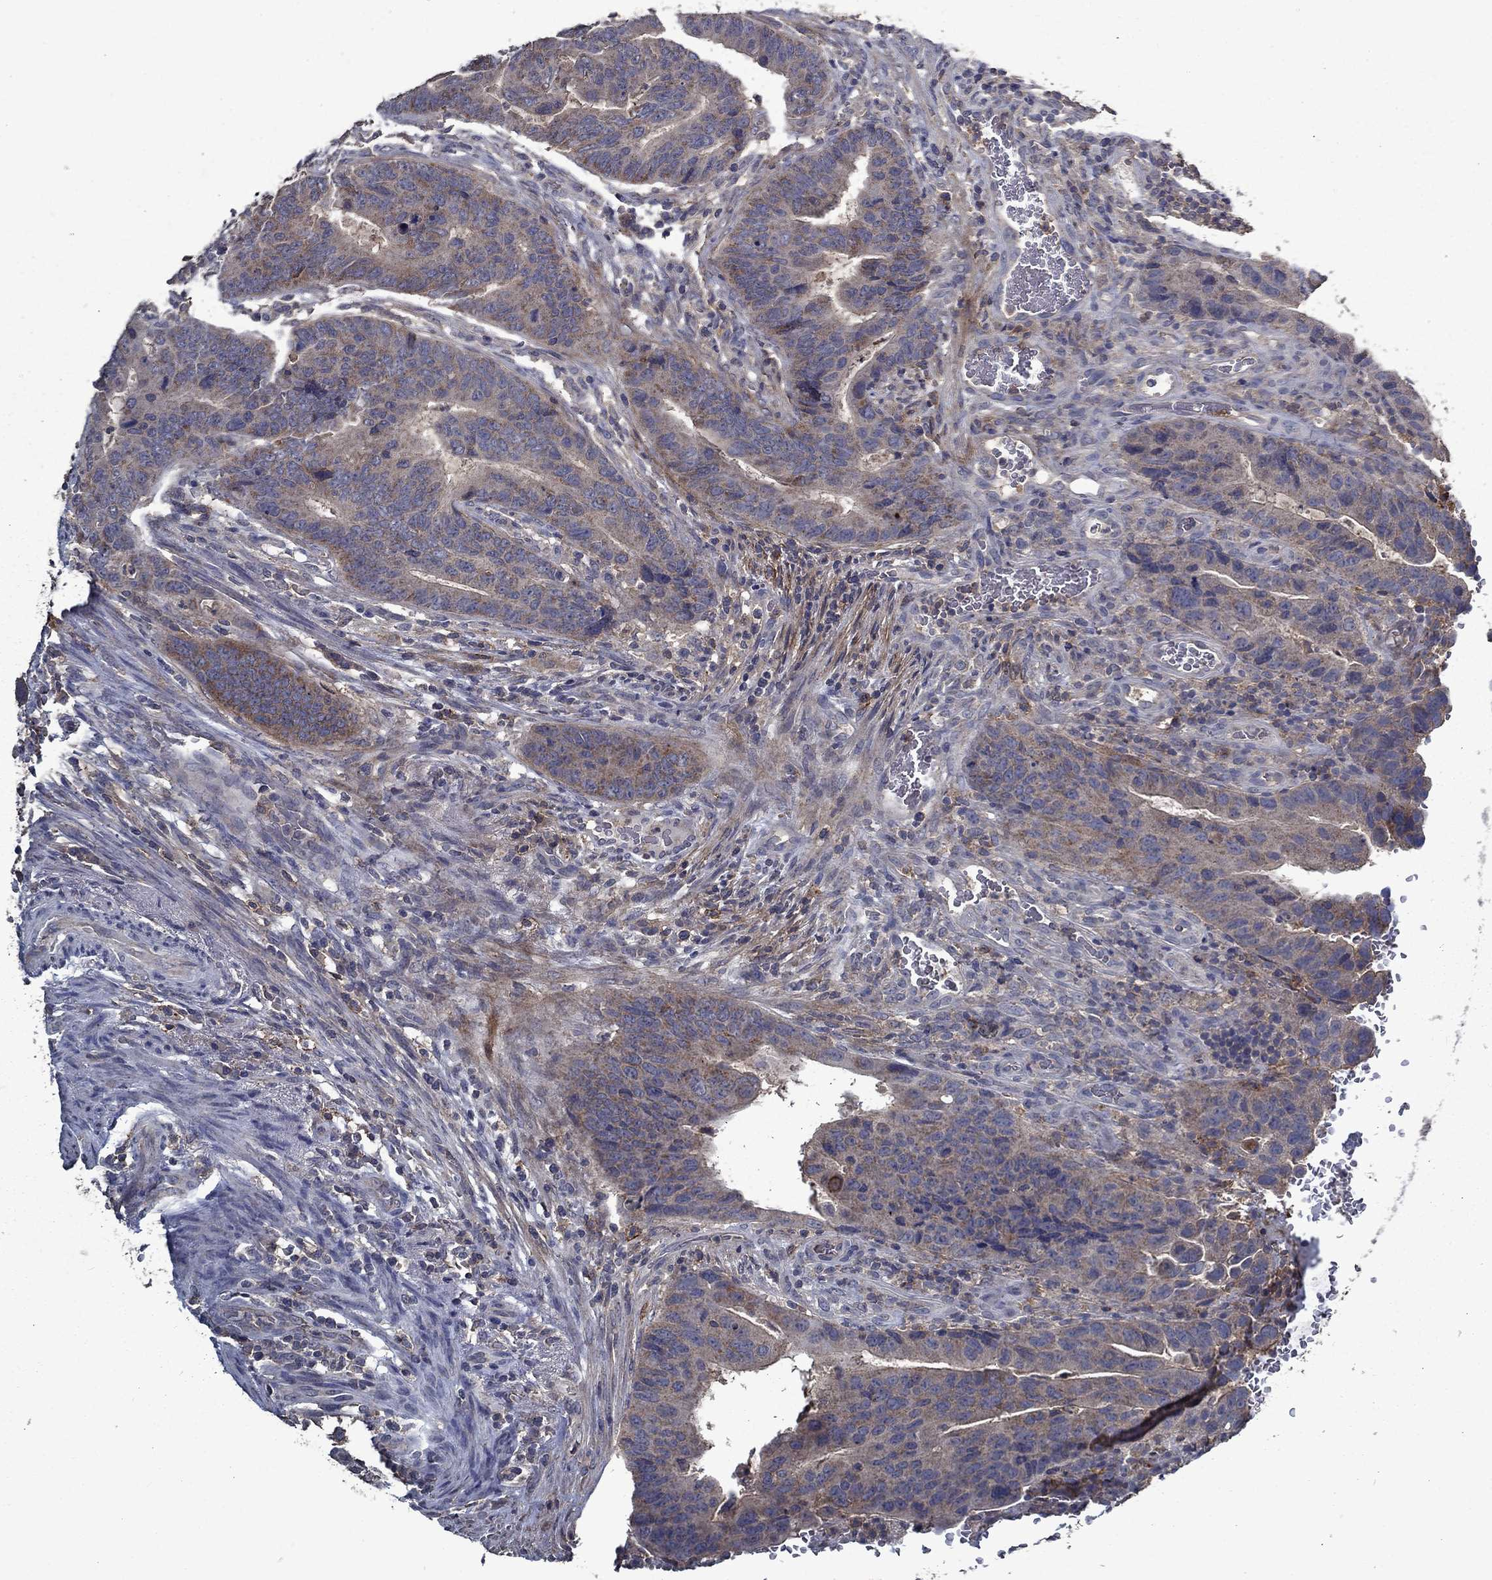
{"staining": {"intensity": "moderate", "quantity": "<25%", "location": "cytoplasmic/membranous"}, "tissue": "colorectal cancer", "cell_type": "Tumor cells", "image_type": "cancer", "snomed": [{"axis": "morphology", "description": "Adenocarcinoma, NOS"}, {"axis": "topography", "description": "Colon"}], "caption": "Adenocarcinoma (colorectal) stained with a brown dye displays moderate cytoplasmic/membranous positive staining in approximately <25% of tumor cells.", "gene": "SLC44A1", "patient": {"sex": "female", "age": 56}}